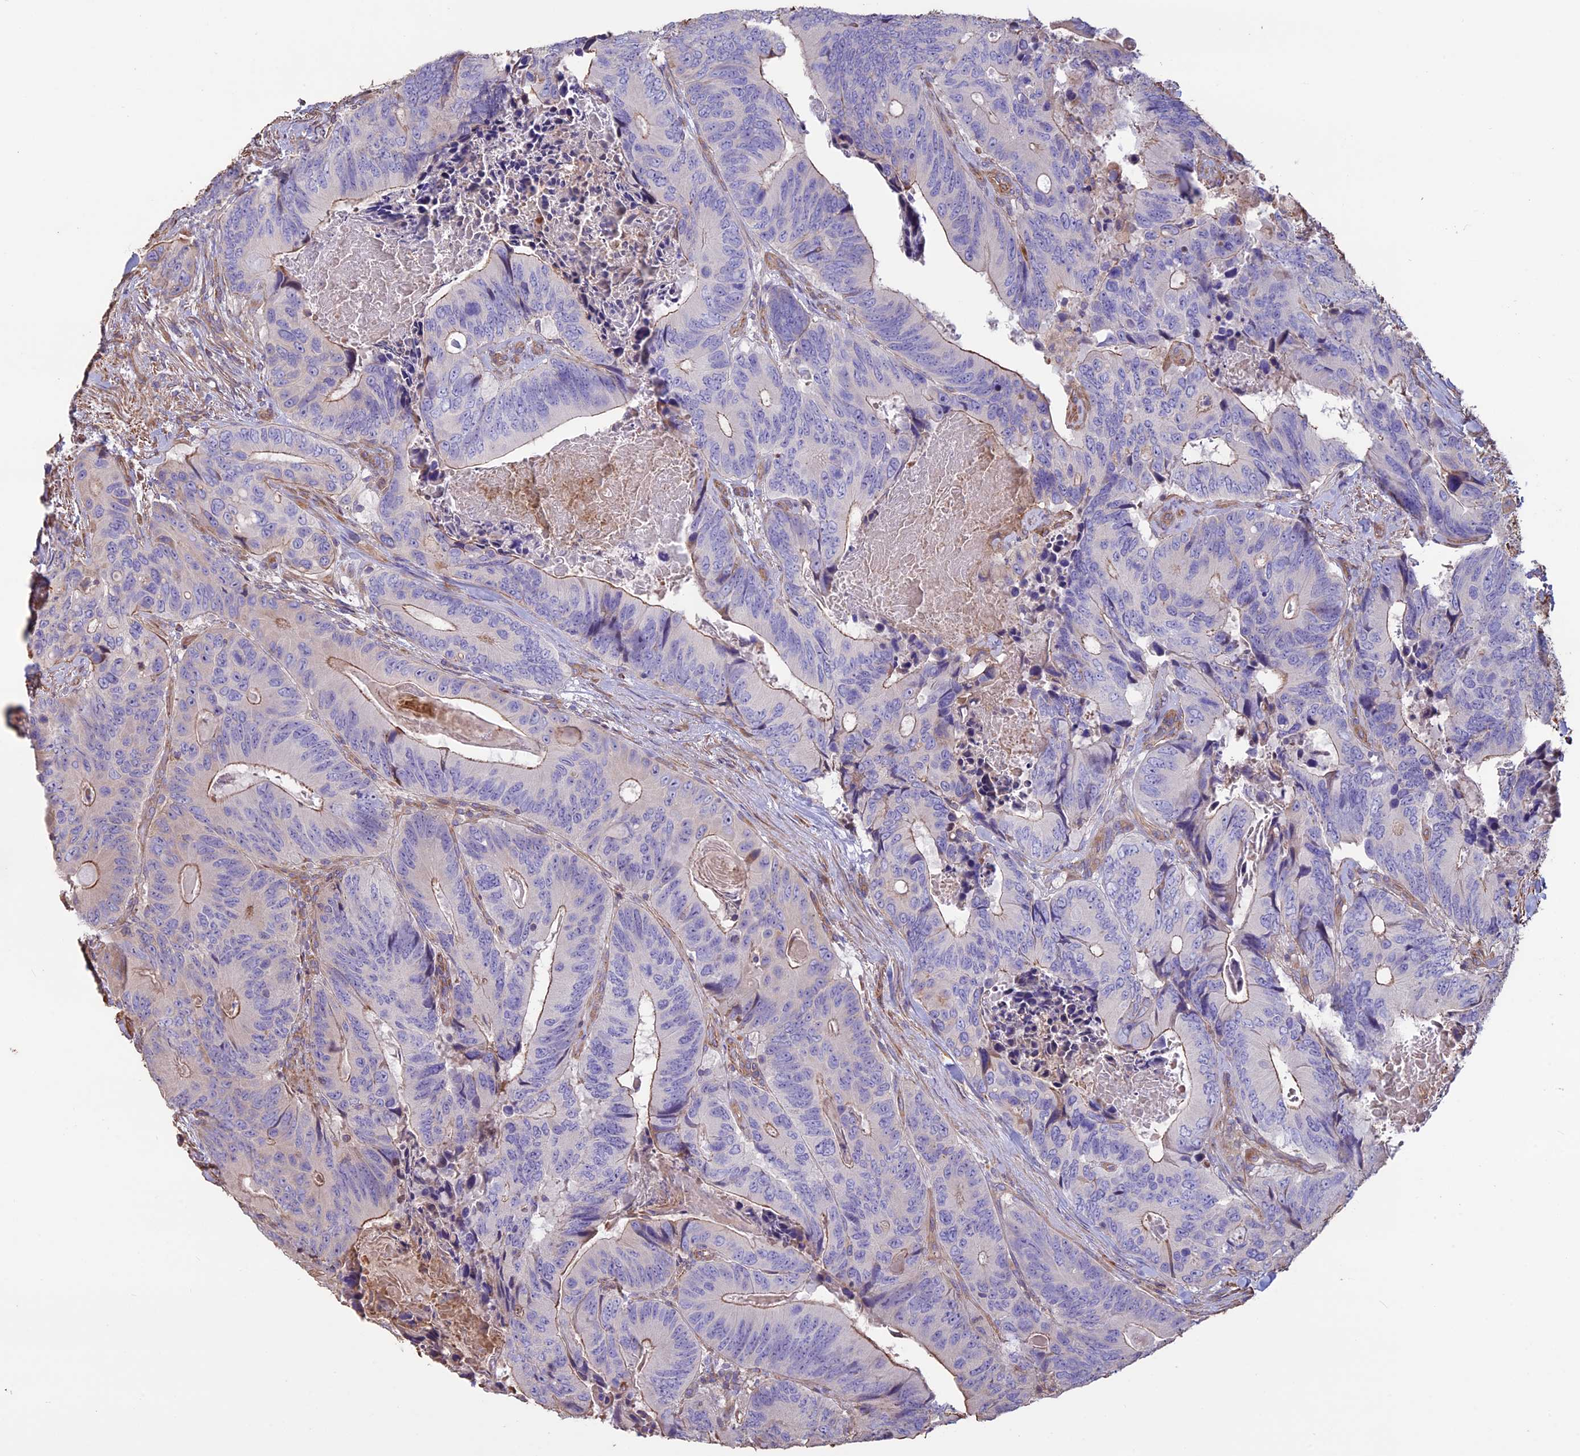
{"staining": {"intensity": "moderate", "quantity": "<25%", "location": "cytoplasmic/membranous"}, "tissue": "colorectal cancer", "cell_type": "Tumor cells", "image_type": "cancer", "snomed": [{"axis": "morphology", "description": "Adenocarcinoma, NOS"}, {"axis": "topography", "description": "Colon"}], "caption": "Immunohistochemistry (IHC) (DAB) staining of human adenocarcinoma (colorectal) exhibits moderate cytoplasmic/membranous protein staining in about <25% of tumor cells. (DAB (3,3'-diaminobenzidine) = brown stain, brightfield microscopy at high magnification).", "gene": "CCDC148", "patient": {"sex": "male", "age": 84}}